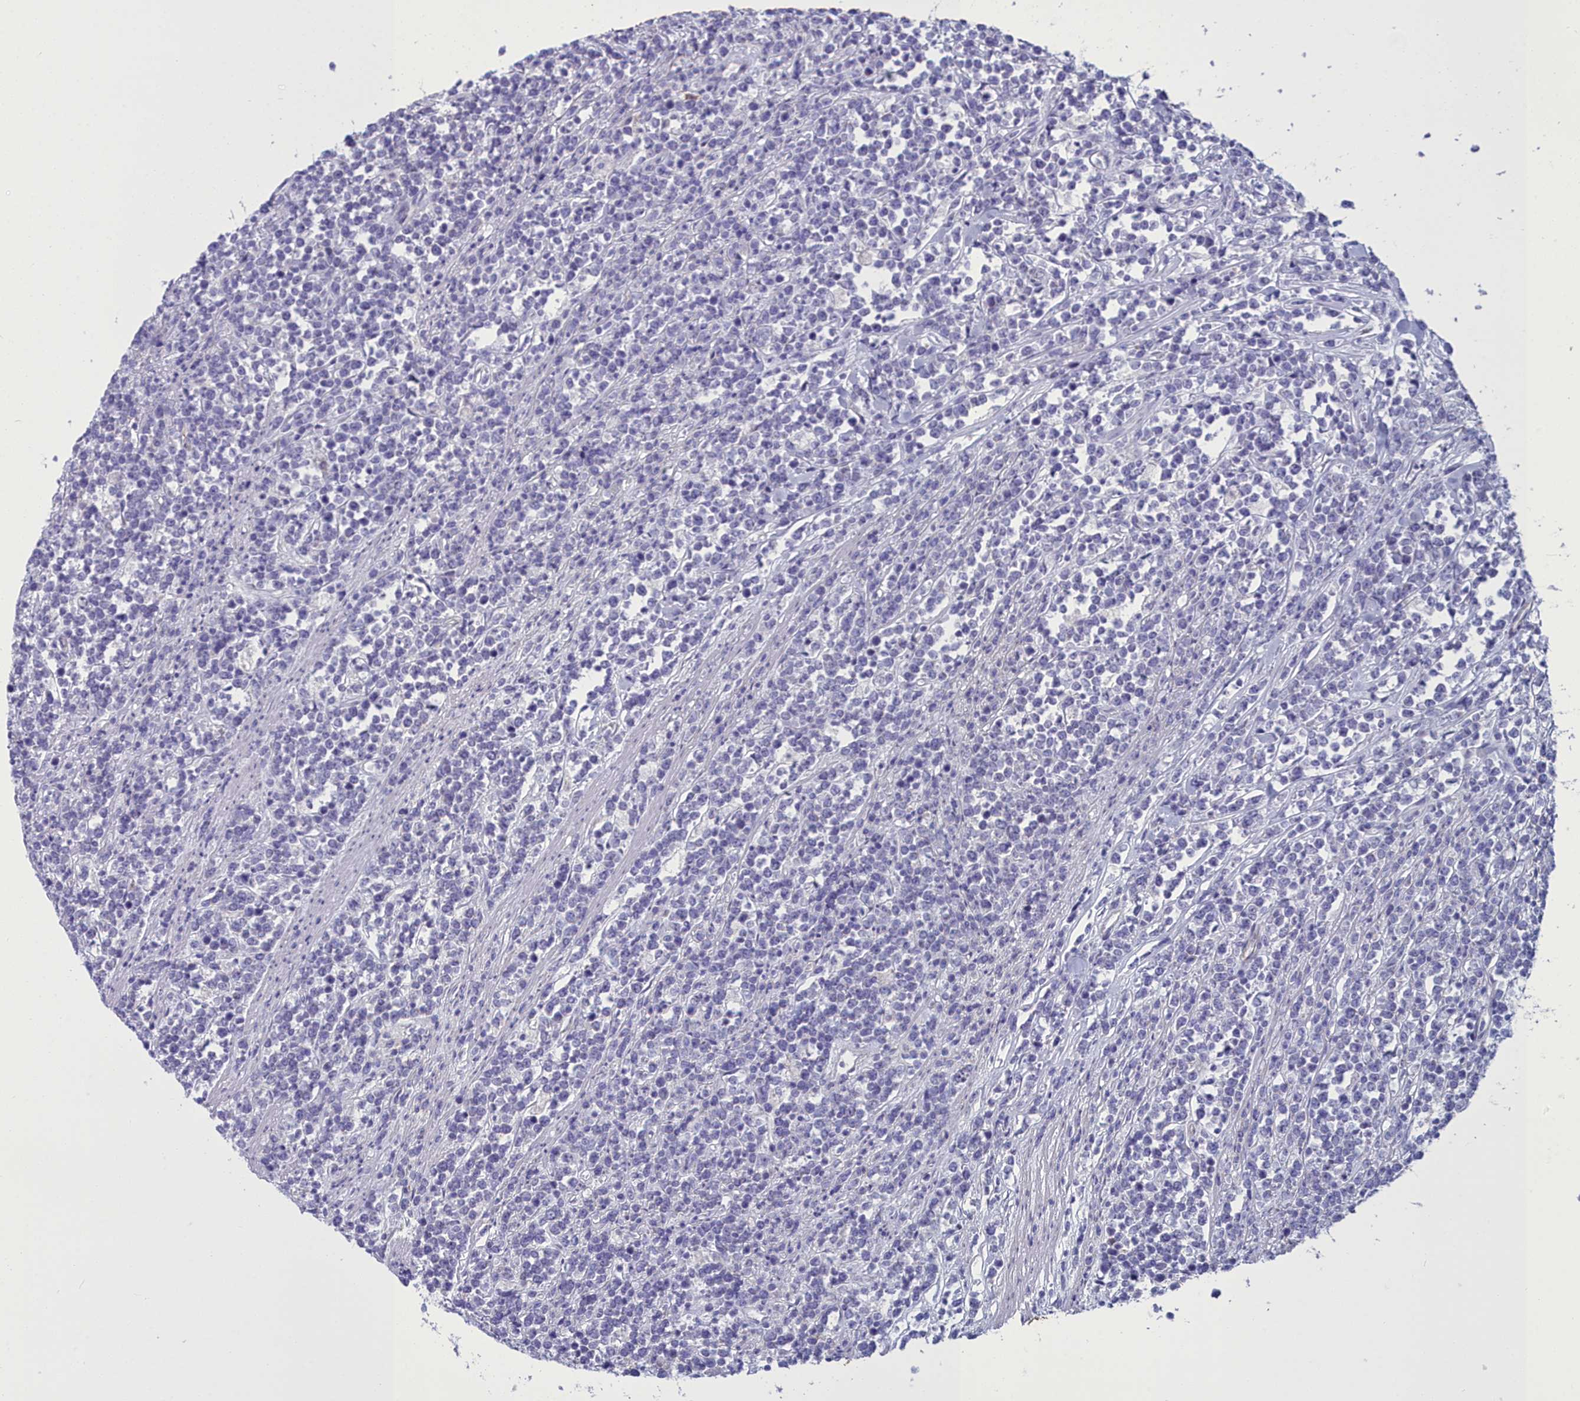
{"staining": {"intensity": "negative", "quantity": "none", "location": "none"}, "tissue": "lymphoma", "cell_type": "Tumor cells", "image_type": "cancer", "snomed": [{"axis": "morphology", "description": "Malignant lymphoma, non-Hodgkin's type, High grade"}, {"axis": "topography", "description": "Small intestine"}], "caption": "High-grade malignant lymphoma, non-Hodgkin's type stained for a protein using immunohistochemistry (IHC) displays no positivity tumor cells.", "gene": "PPP1R14A", "patient": {"sex": "male", "age": 8}}